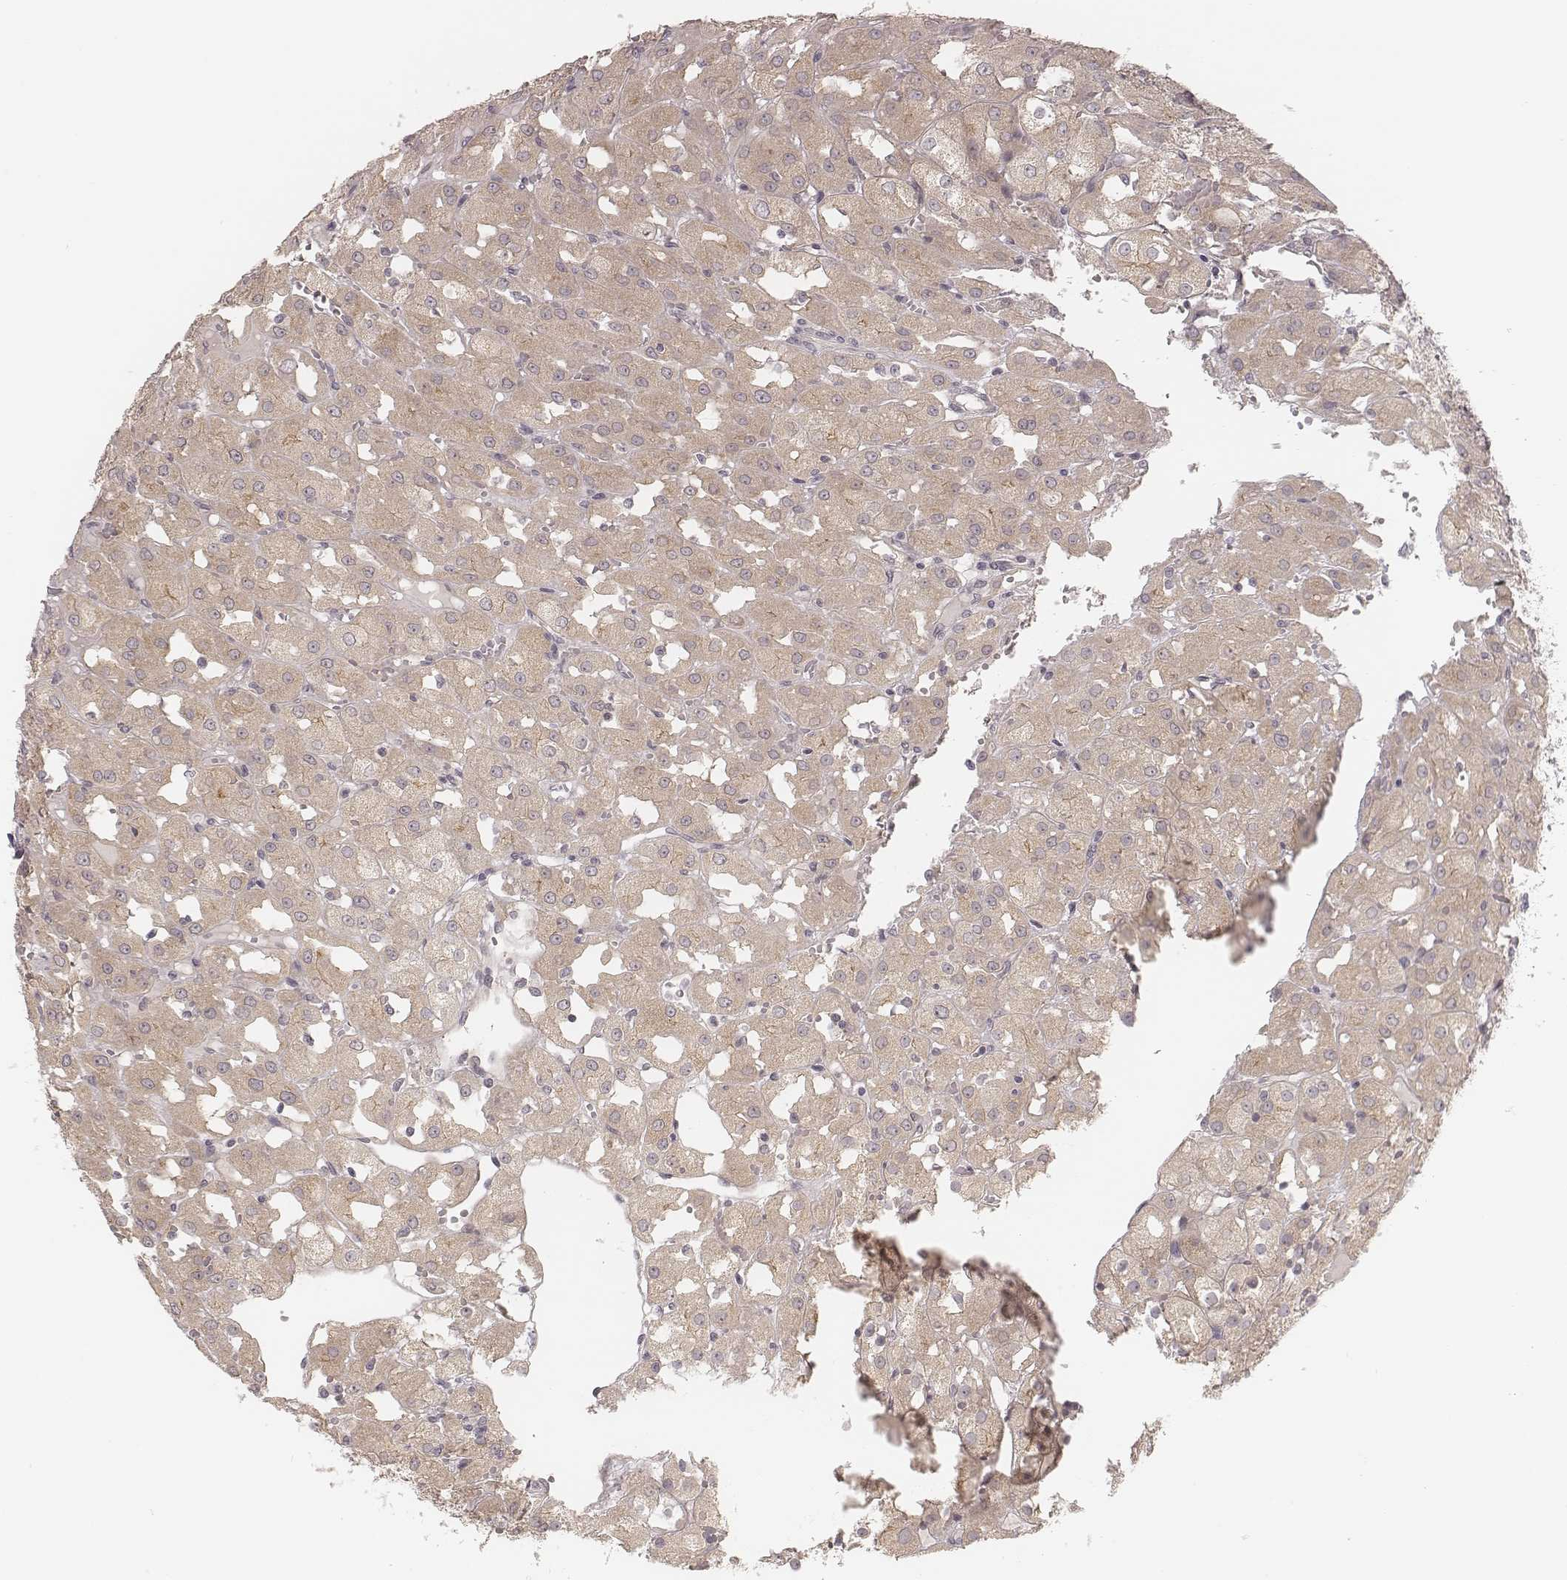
{"staining": {"intensity": "weak", "quantity": "25%-75%", "location": "cytoplasmic/membranous"}, "tissue": "renal cancer", "cell_type": "Tumor cells", "image_type": "cancer", "snomed": [{"axis": "morphology", "description": "Adenocarcinoma, NOS"}, {"axis": "topography", "description": "Kidney"}], "caption": "Immunohistochemical staining of human renal cancer (adenocarcinoma) shows weak cytoplasmic/membranous protein positivity in approximately 25%-75% of tumor cells.", "gene": "ACACB", "patient": {"sex": "male", "age": 72}}